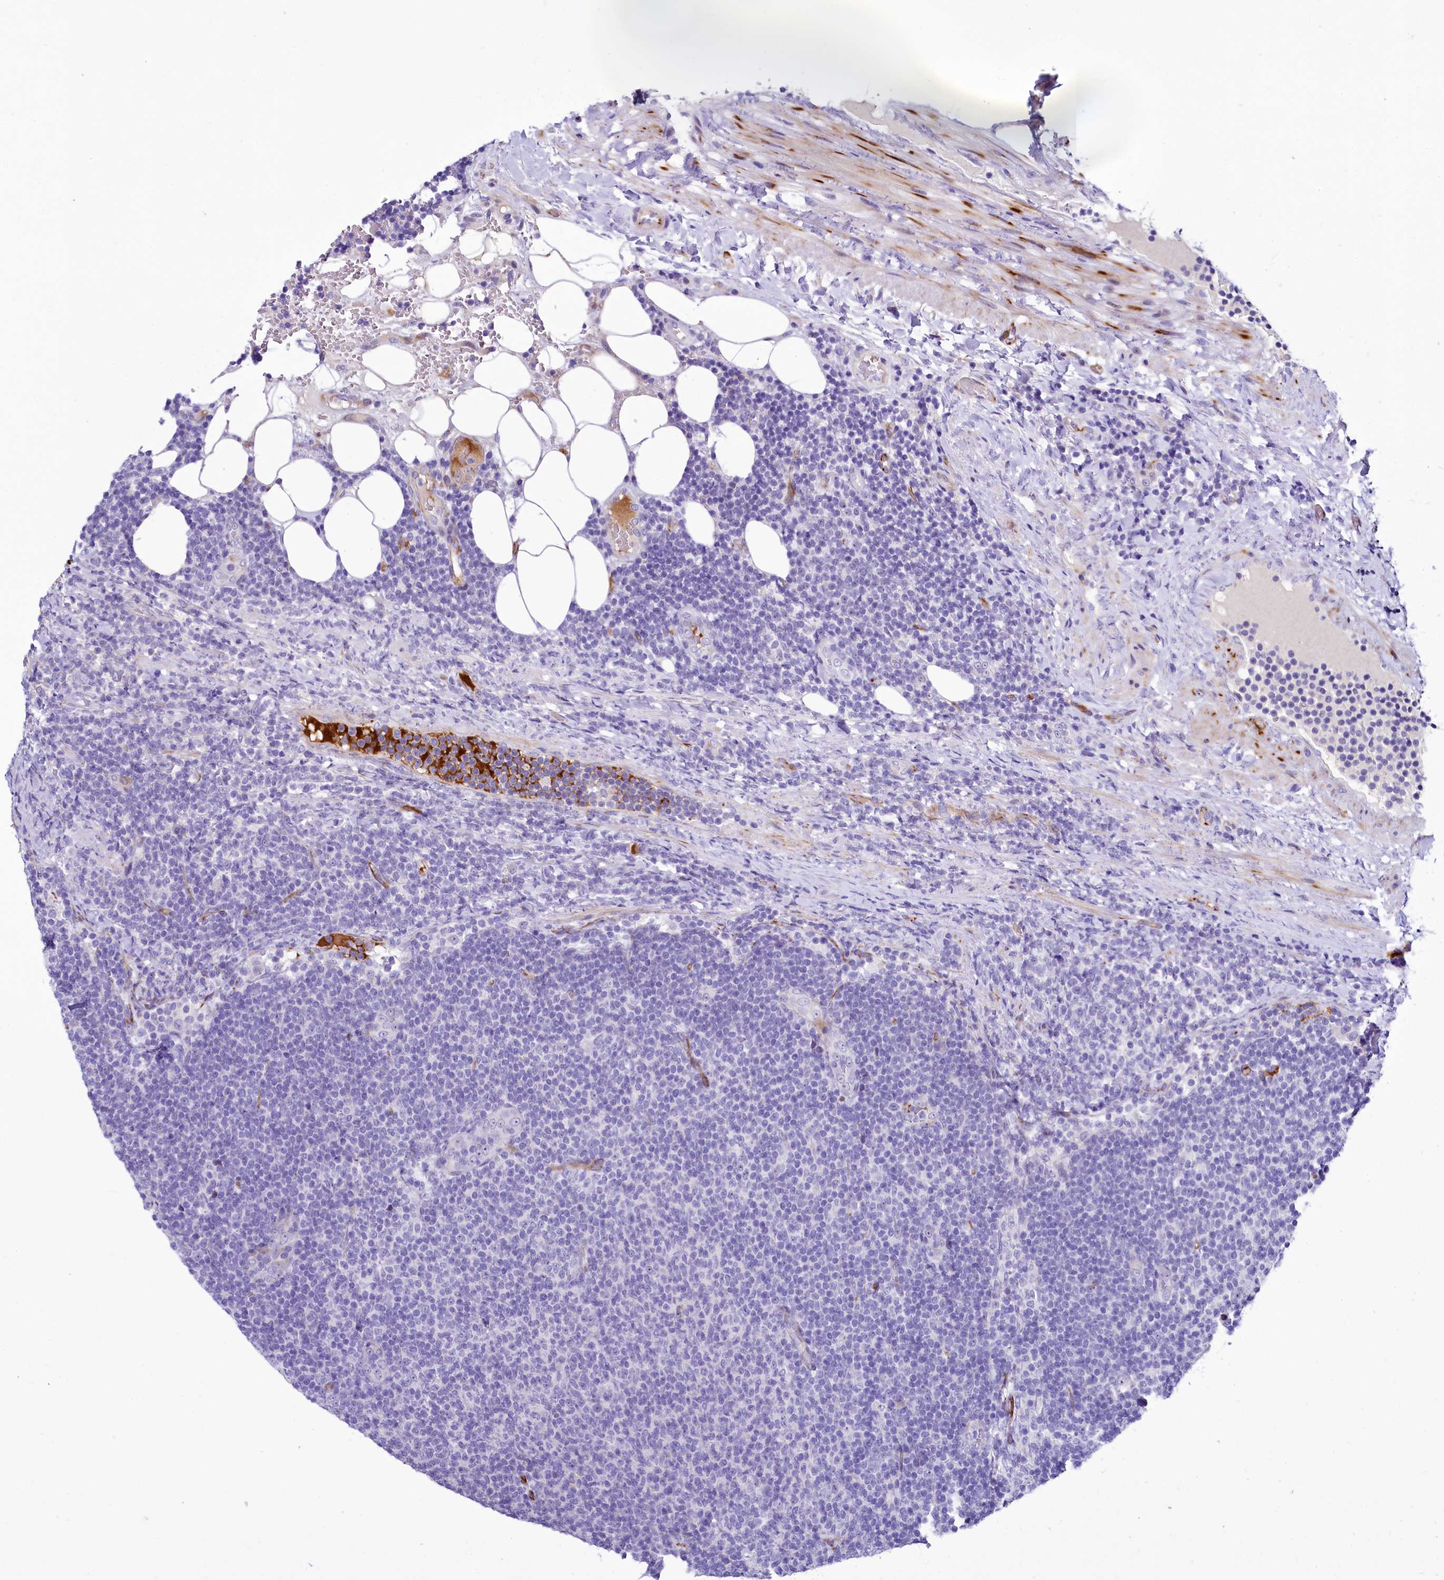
{"staining": {"intensity": "negative", "quantity": "none", "location": "none"}, "tissue": "lymphoma", "cell_type": "Tumor cells", "image_type": "cancer", "snomed": [{"axis": "morphology", "description": "Malignant lymphoma, non-Hodgkin's type, Low grade"}, {"axis": "topography", "description": "Lymph node"}], "caption": "IHC photomicrograph of human low-grade malignant lymphoma, non-Hodgkin's type stained for a protein (brown), which shows no expression in tumor cells.", "gene": "SH3TC2", "patient": {"sex": "male", "age": 66}}